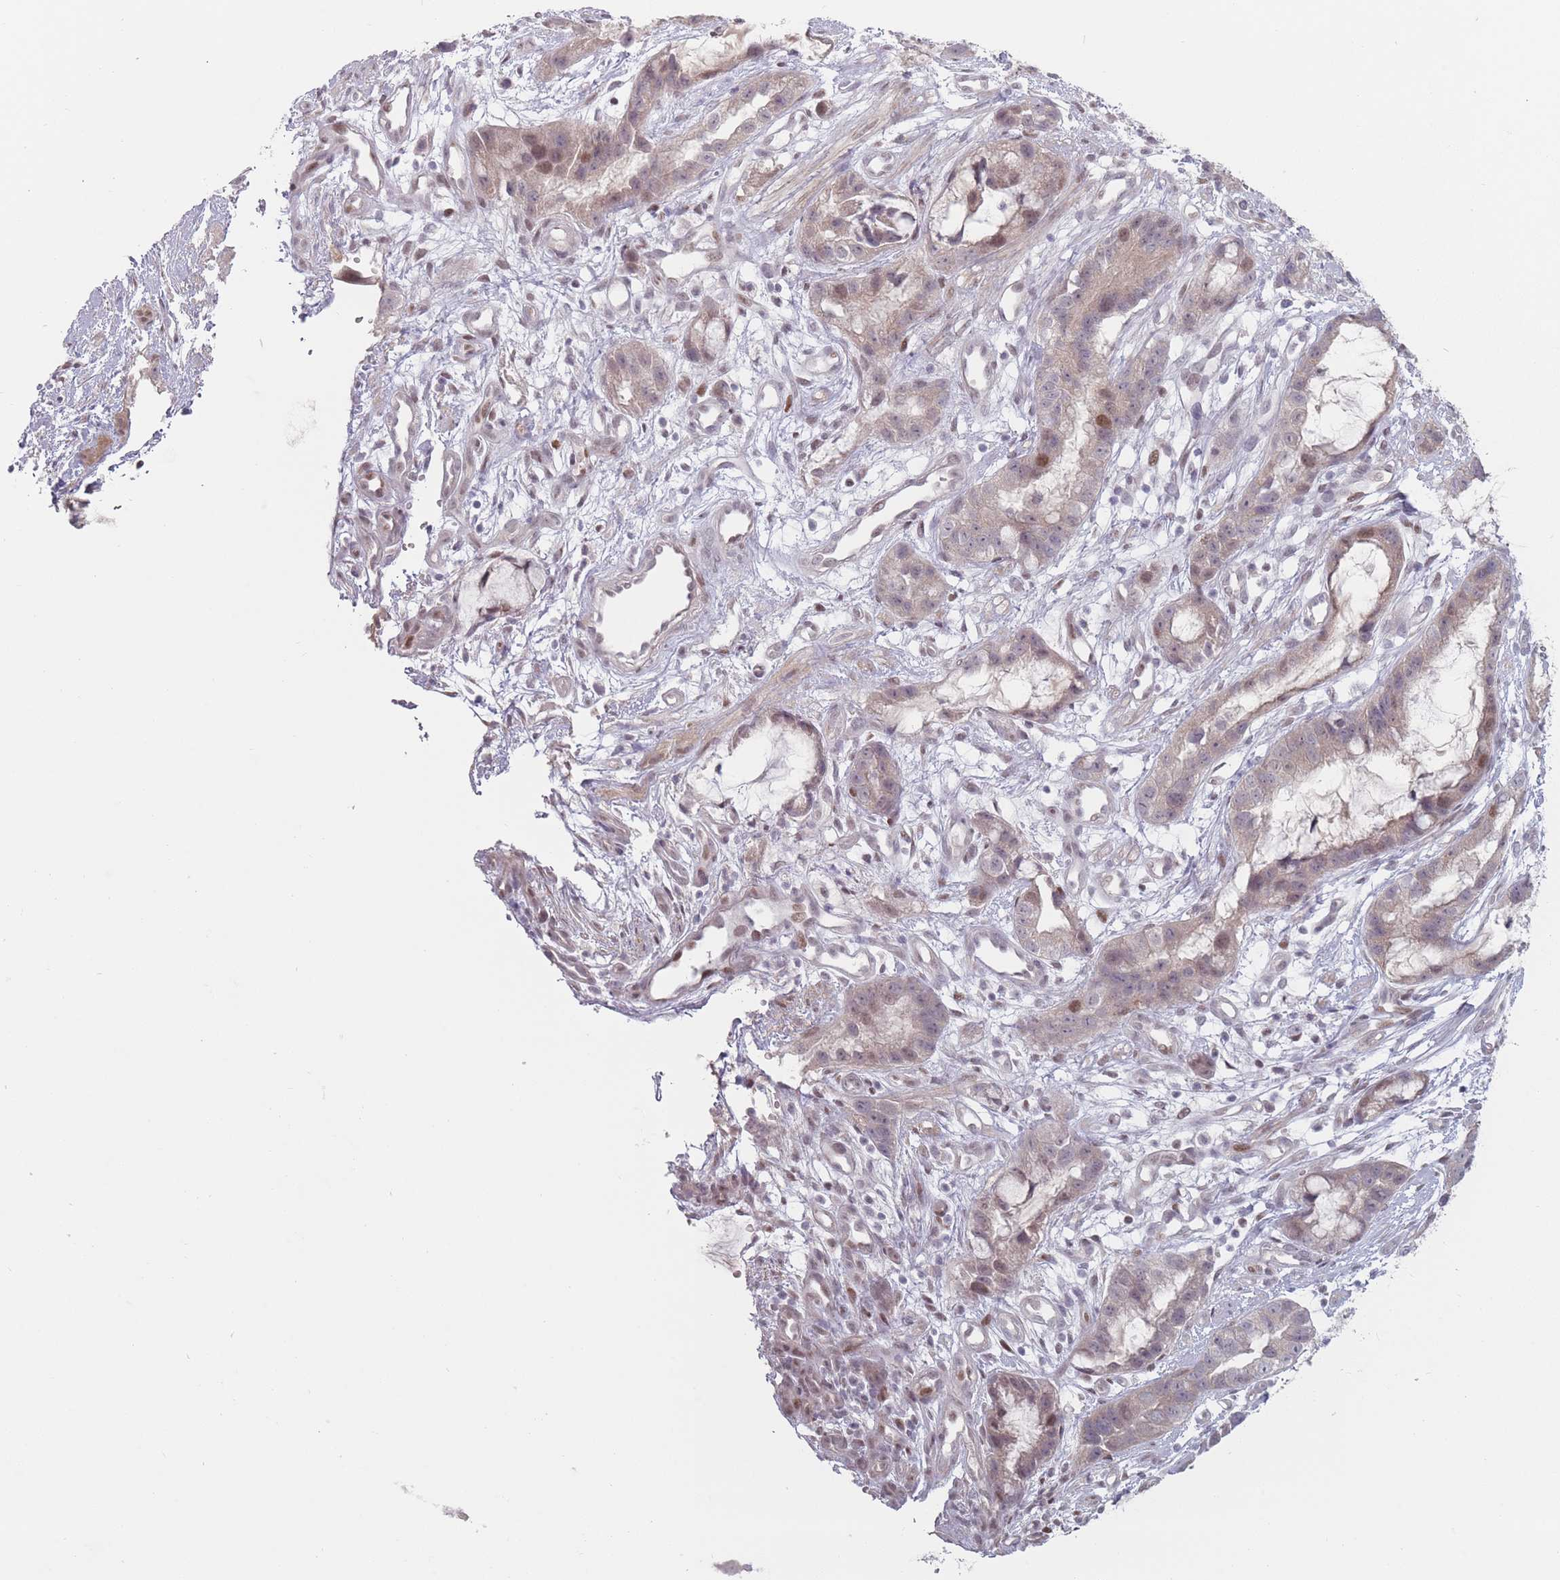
{"staining": {"intensity": "weak", "quantity": "25%-75%", "location": "cytoplasmic/membranous,nuclear"}, "tissue": "stomach cancer", "cell_type": "Tumor cells", "image_type": "cancer", "snomed": [{"axis": "morphology", "description": "Adenocarcinoma, NOS"}, {"axis": "topography", "description": "Stomach"}], "caption": "Human stomach cancer stained with a protein marker exhibits weak staining in tumor cells.", "gene": "SH3BGRL2", "patient": {"sex": "male", "age": 55}}